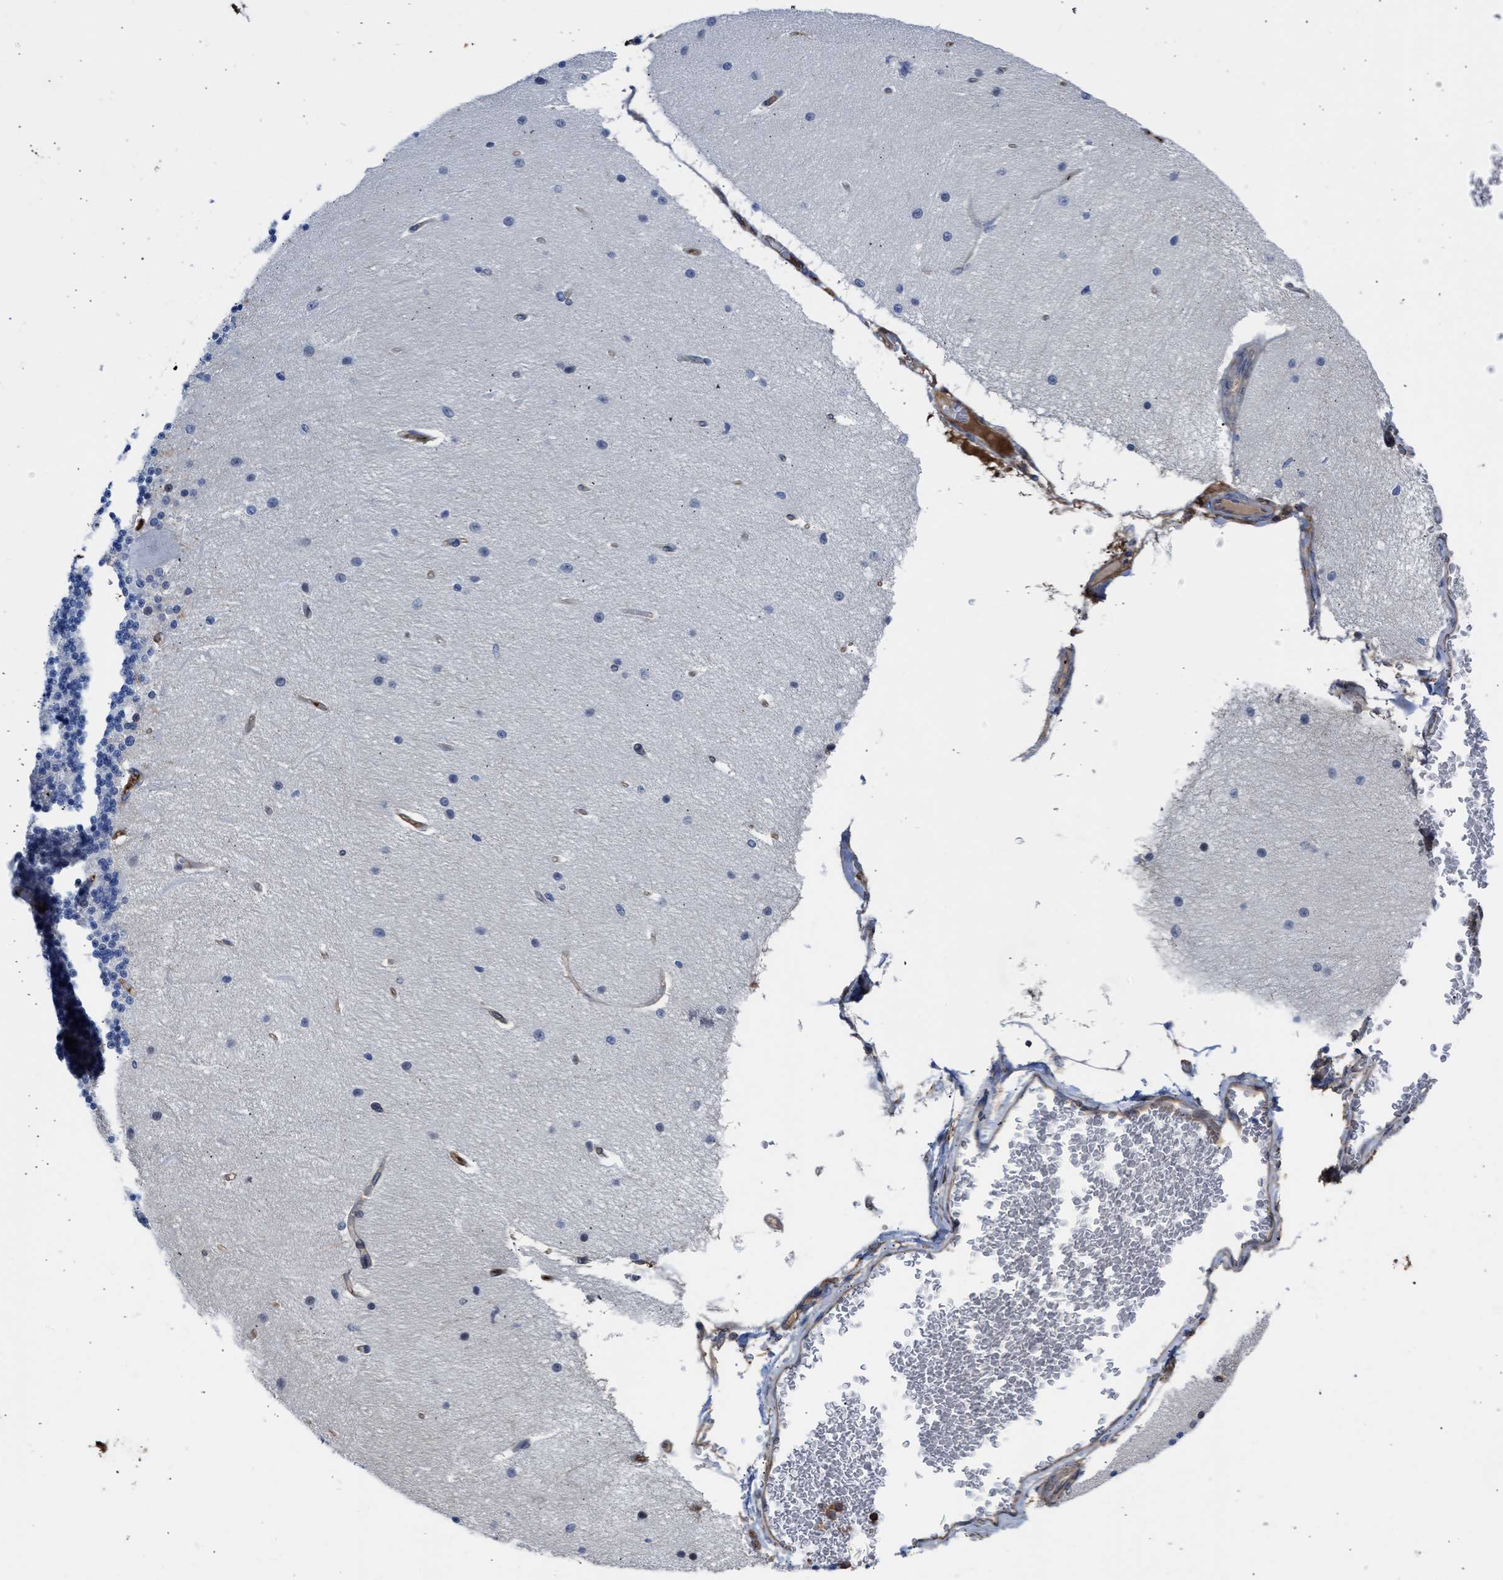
{"staining": {"intensity": "negative", "quantity": "none", "location": "none"}, "tissue": "cerebellum", "cell_type": "Cells in granular layer", "image_type": "normal", "snomed": [{"axis": "morphology", "description": "Normal tissue, NOS"}, {"axis": "topography", "description": "Cerebellum"}], "caption": "IHC micrograph of benign cerebellum: human cerebellum stained with DAB (3,3'-diaminobenzidine) shows no significant protein positivity in cells in granular layer.", "gene": "MAS1L", "patient": {"sex": "female", "age": 54}}